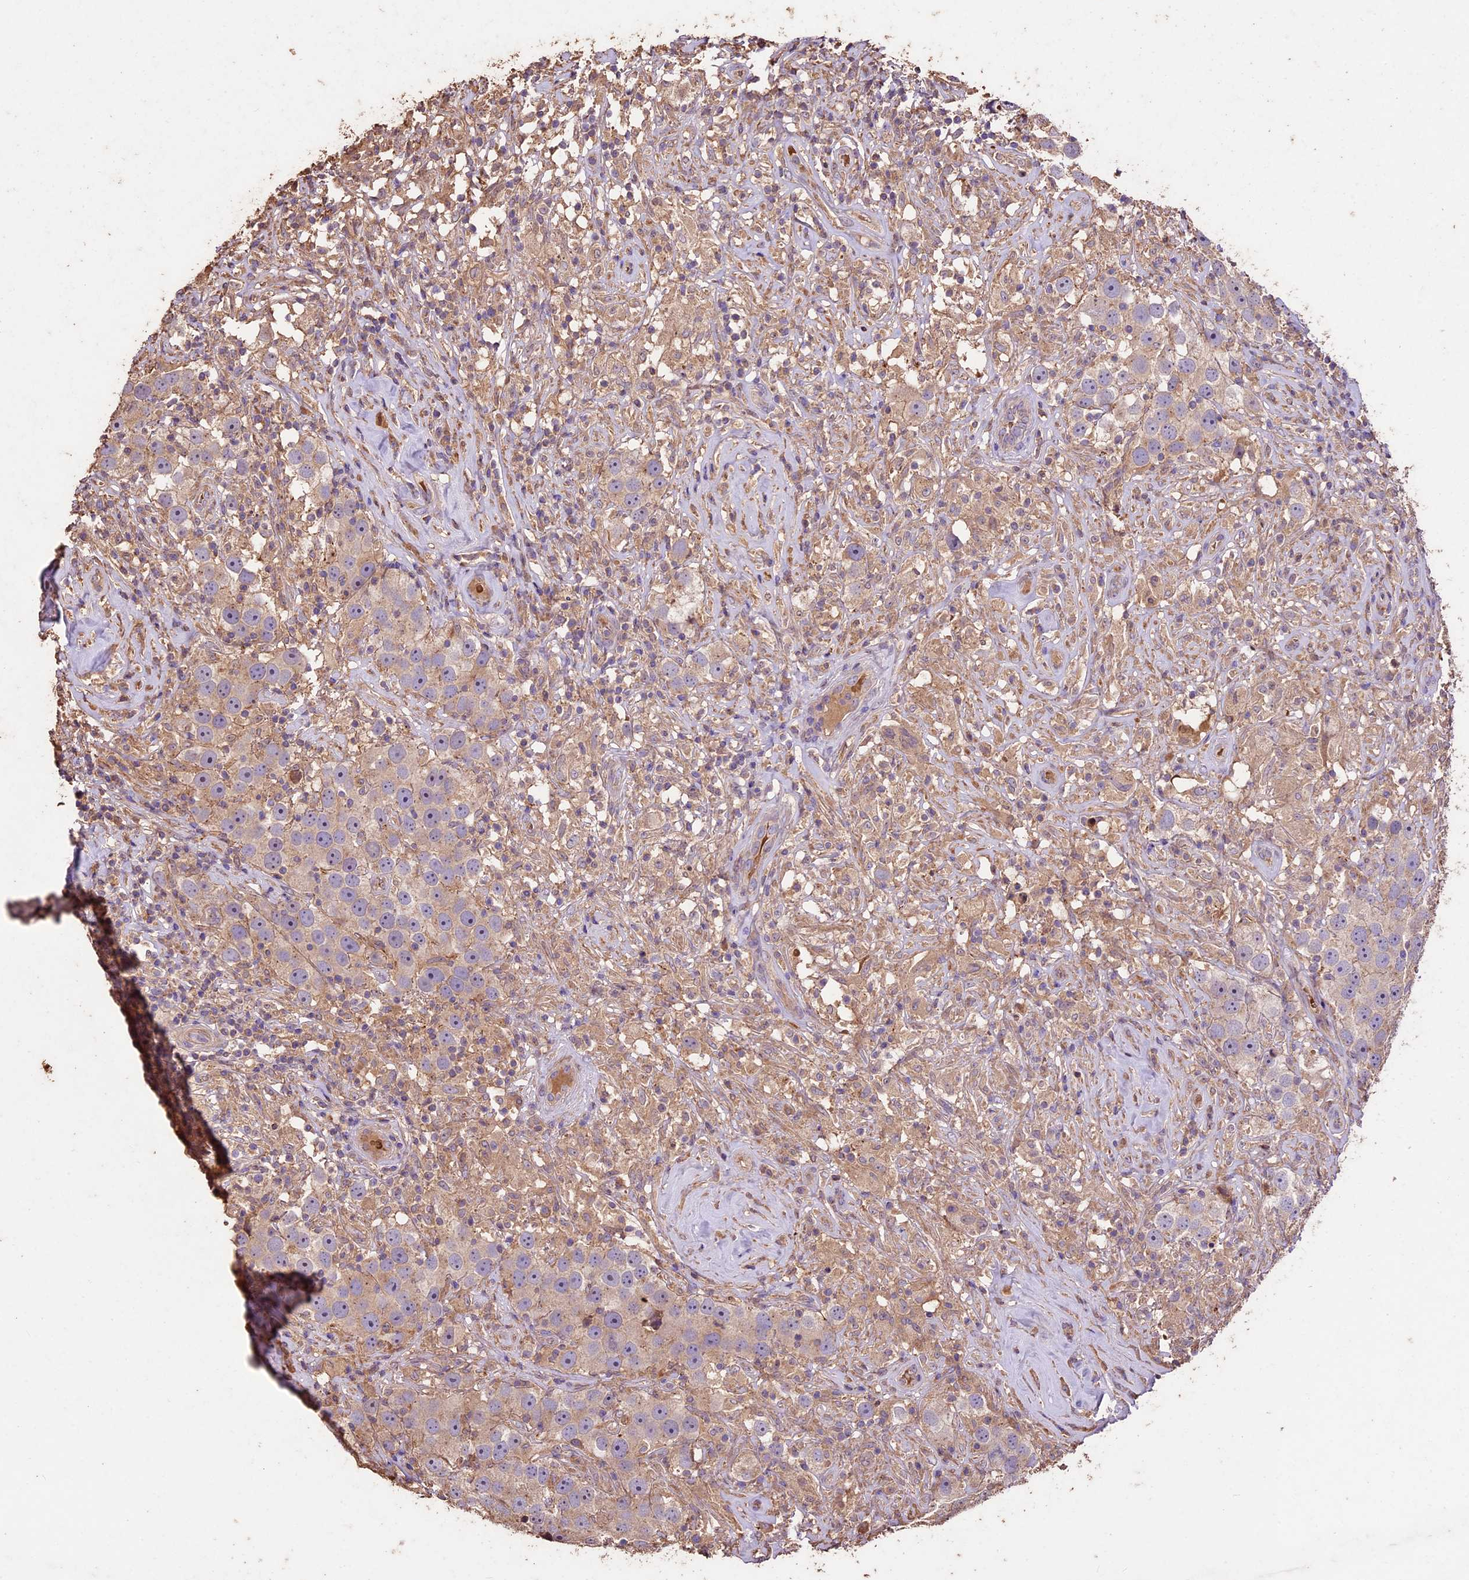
{"staining": {"intensity": "weak", "quantity": "<25%", "location": "cytoplasmic/membranous"}, "tissue": "testis cancer", "cell_type": "Tumor cells", "image_type": "cancer", "snomed": [{"axis": "morphology", "description": "Seminoma, NOS"}, {"axis": "topography", "description": "Testis"}], "caption": "Immunohistochemistry of testis cancer exhibits no expression in tumor cells. (Brightfield microscopy of DAB (3,3'-diaminobenzidine) IHC at high magnification).", "gene": "CRLF1", "patient": {"sex": "male", "age": 49}}